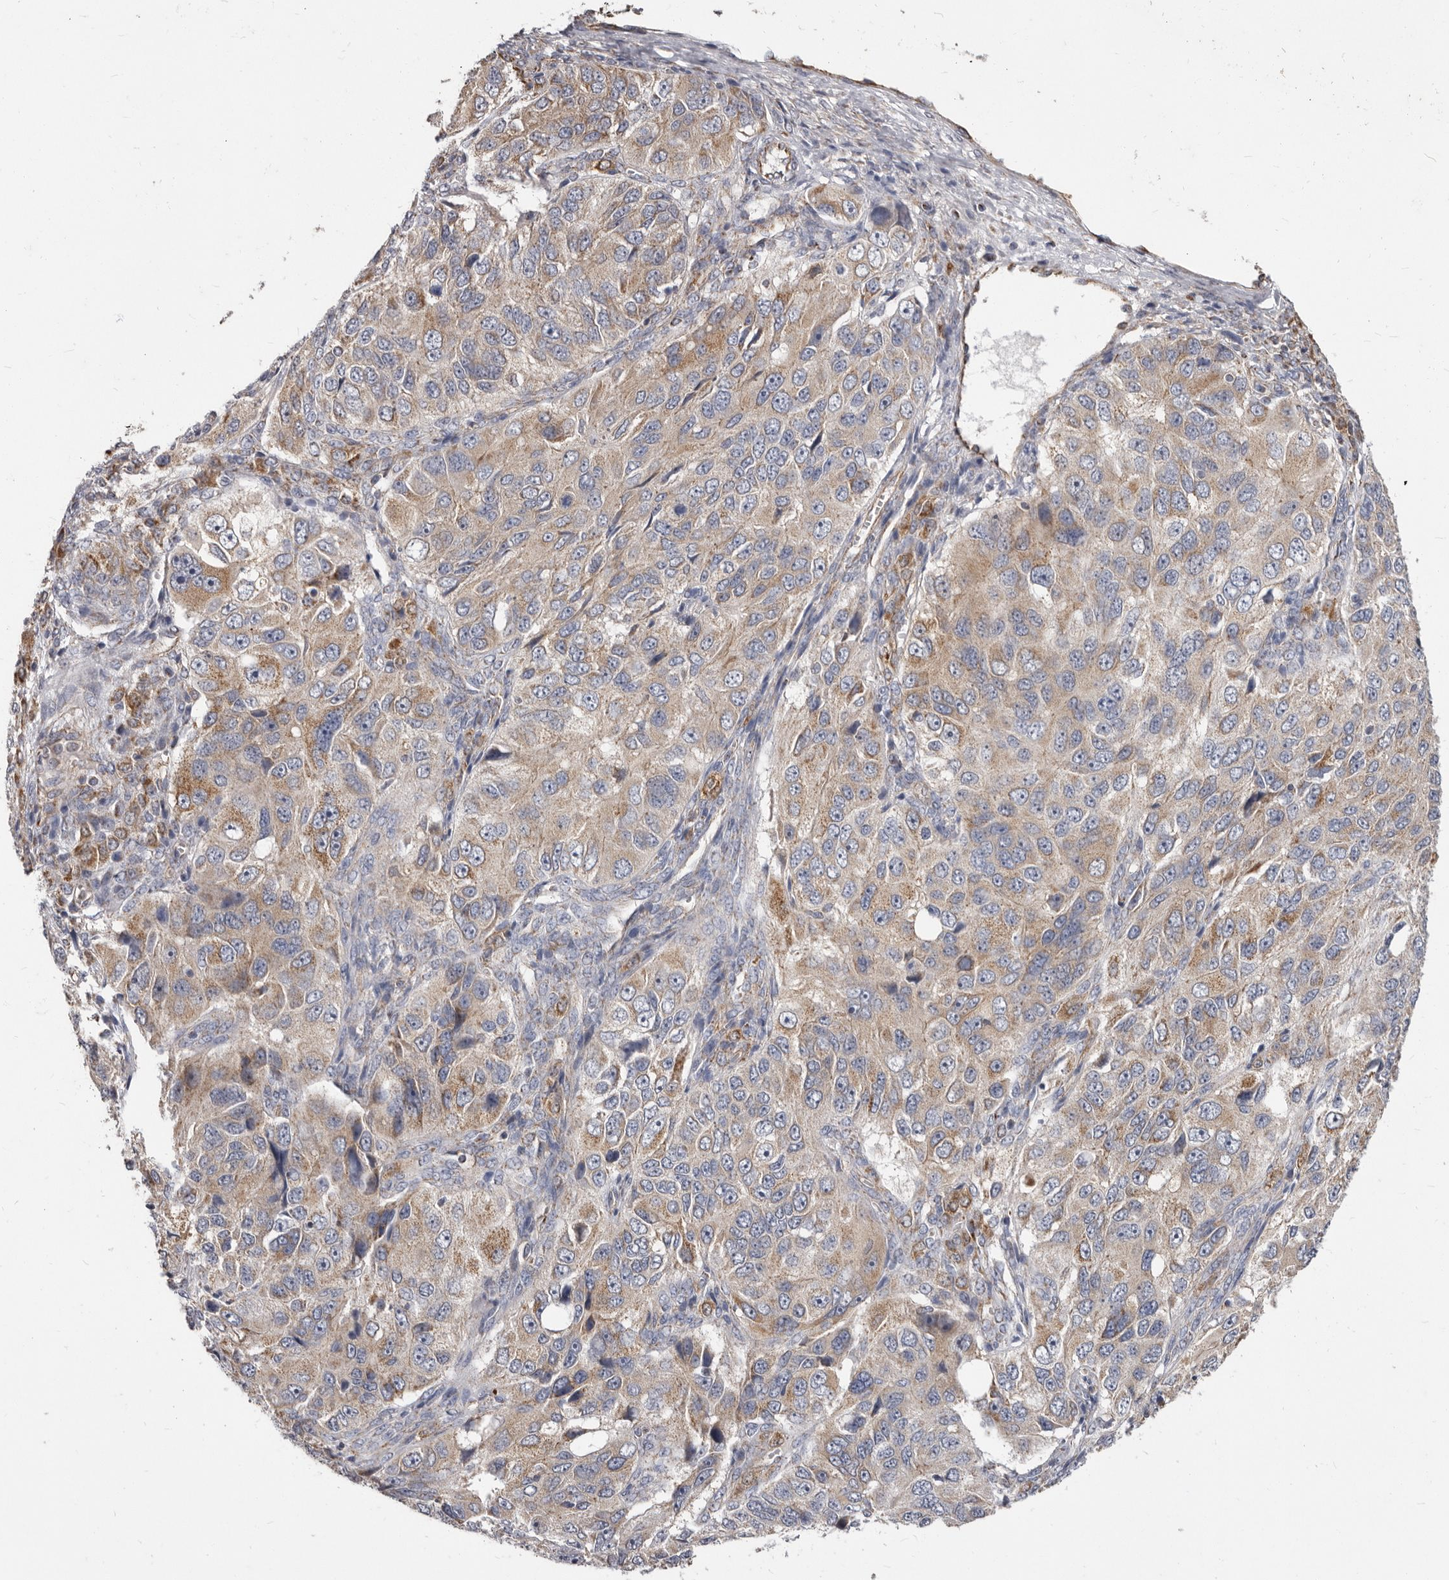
{"staining": {"intensity": "weak", "quantity": ">75%", "location": "cytoplasmic/membranous"}, "tissue": "ovarian cancer", "cell_type": "Tumor cells", "image_type": "cancer", "snomed": [{"axis": "morphology", "description": "Carcinoma, endometroid"}, {"axis": "topography", "description": "Ovary"}], "caption": "Ovarian cancer was stained to show a protein in brown. There is low levels of weak cytoplasmic/membranous staining in about >75% of tumor cells.", "gene": "FMO2", "patient": {"sex": "female", "age": 51}}